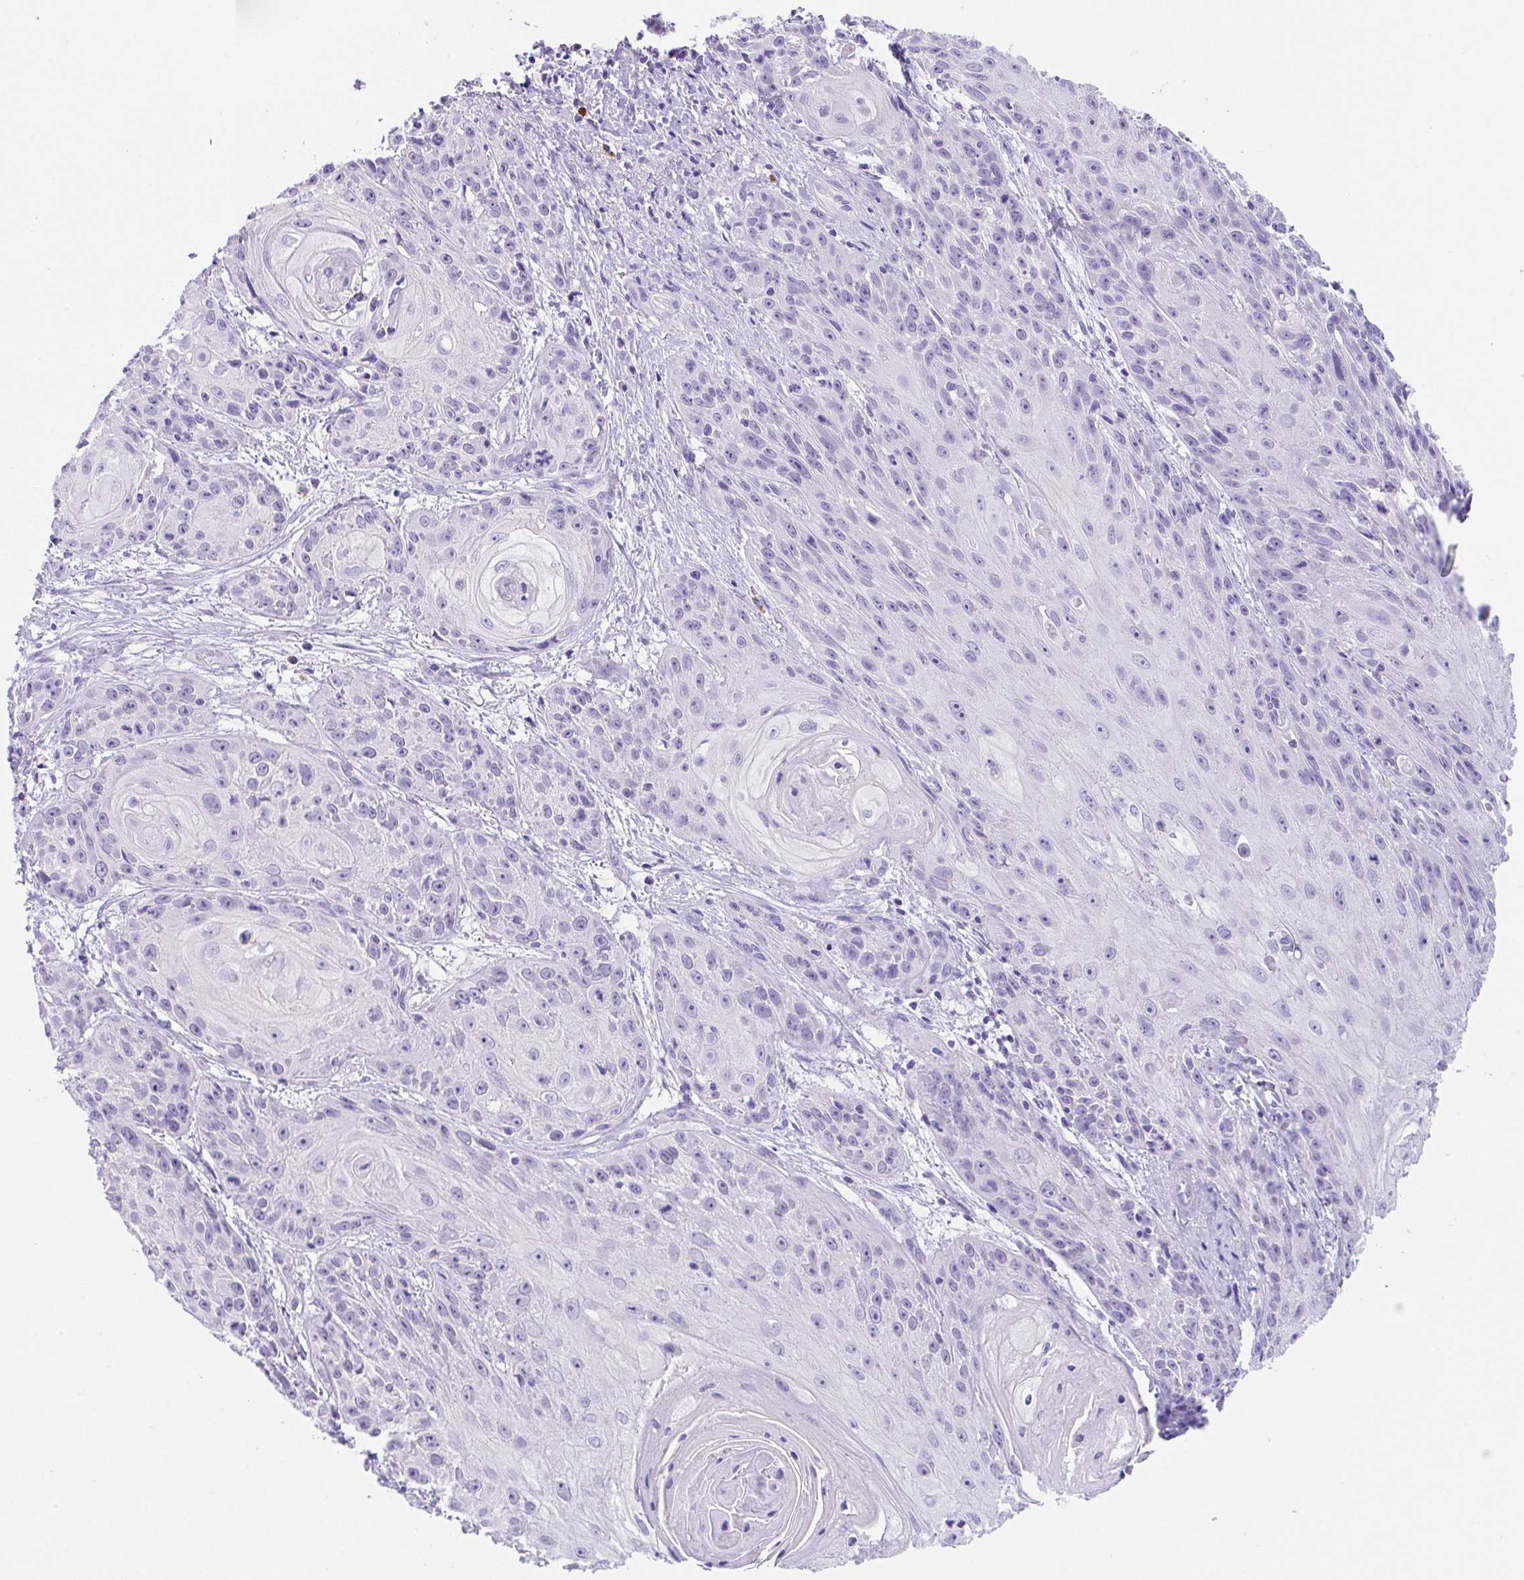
{"staining": {"intensity": "negative", "quantity": "none", "location": "none"}, "tissue": "skin cancer", "cell_type": "Tumor cells", "image_type": "cancer", "snomed": [{"axis": "morphology", "description": "Squamous cell carcinoma, NOS"}, {"axis": "topography", "description": "Skin"}, {"axis": "topography", "description": "Vulva"}], "caption": "Immunohistochemistry (IHC) photomicrograph of neoplastic tissue: squamous cell carcinoma (skin) stained with DAB (3,3'-diaminobenzidine) exhibits no significant protein positivity in tumor cells. The staining was performed using DAB (3,3'-diaminobenzidine) to visualize the protein expression in brown, while the nuclei were stained in blue with hematoxylin (Magnification: 20x).", "gene": "HACD4", "patient": {"sex": "female", "age": 76}}